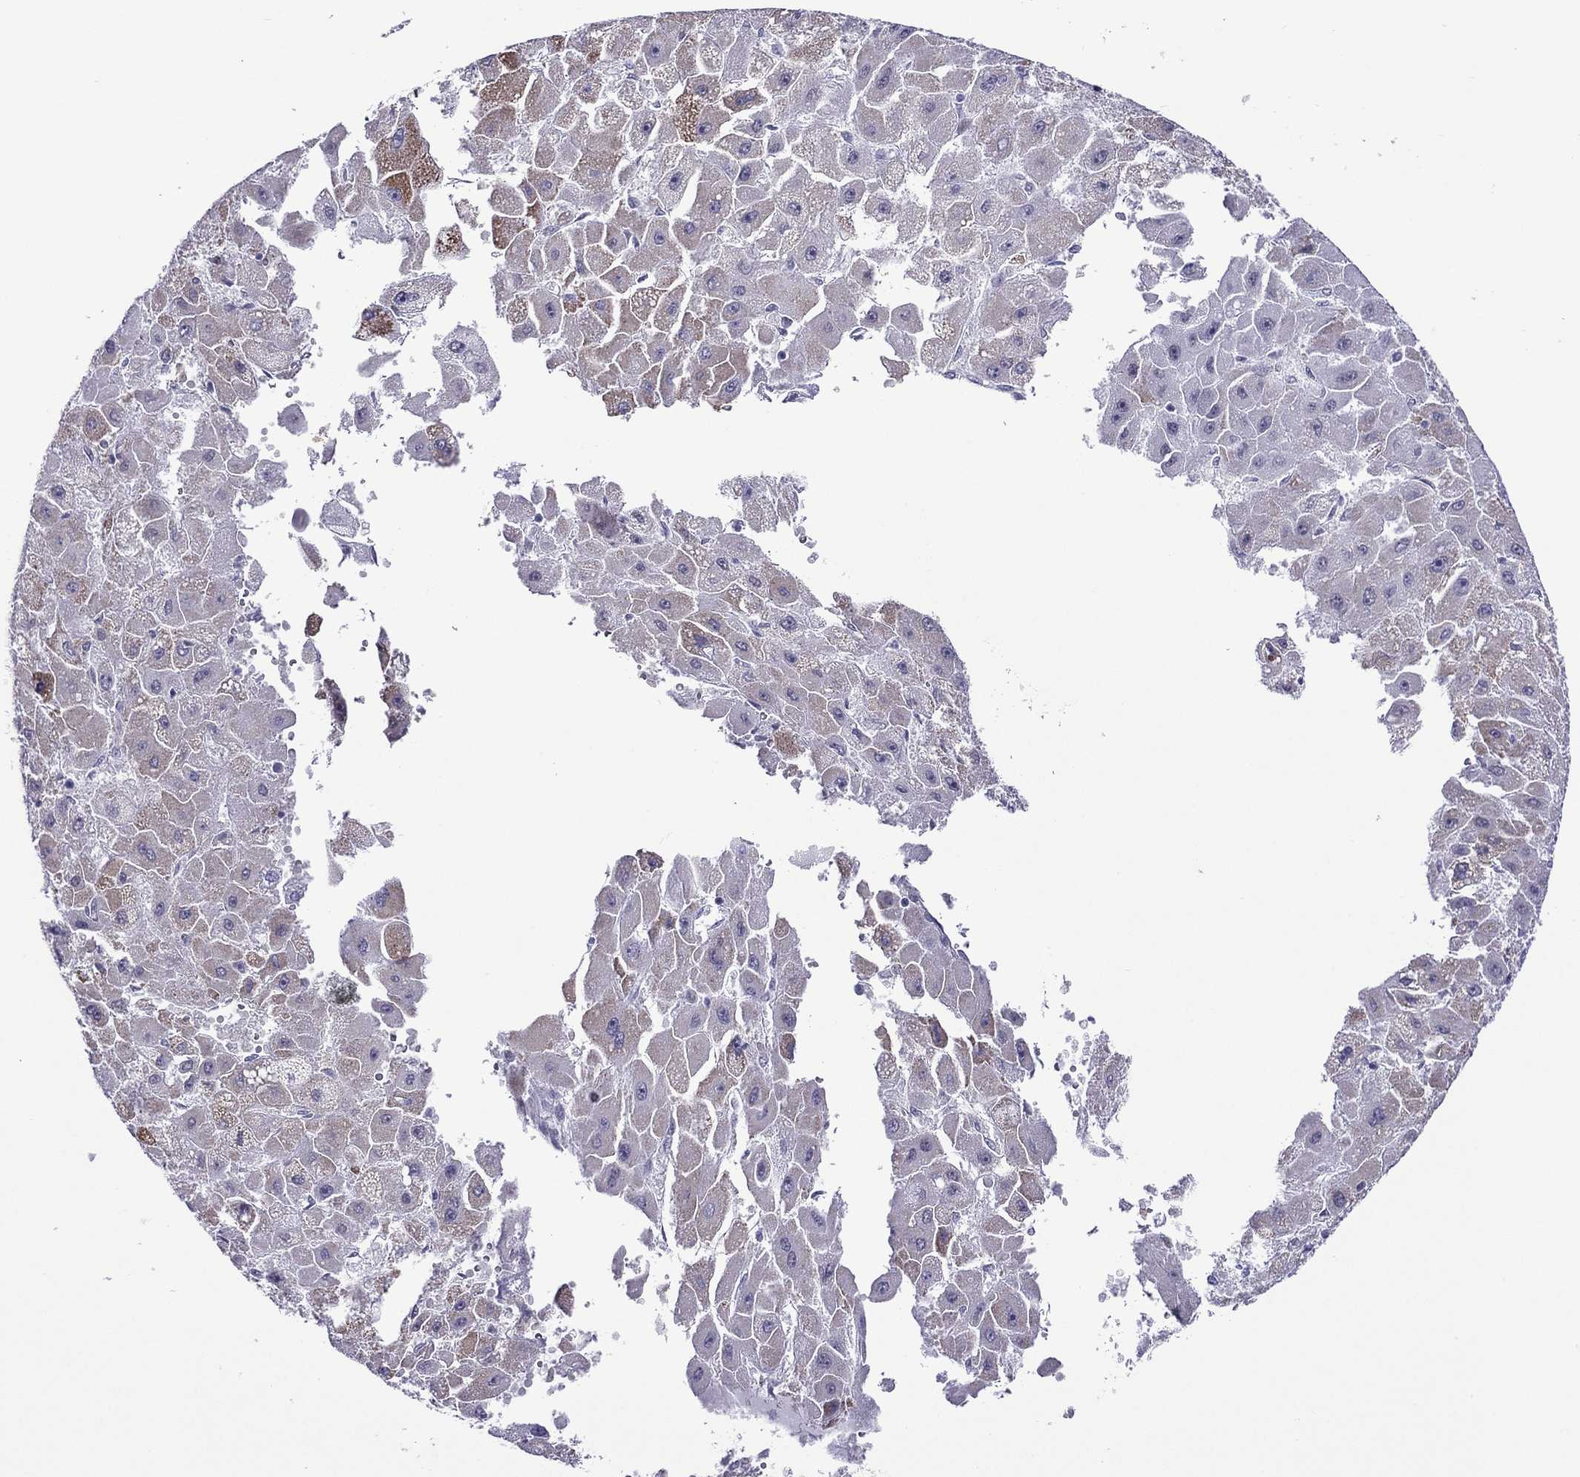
{"staining": {"intensity": "moderate", "quantity": "<25%", "location": "cytoplasmic/membranous"}, "tissue": "liver cancer", "cell_type": "Tumor cells", "image_type": "cancer", "snomed": [{"axis": "morphology", "description": "Carcinoma, Hepatocellular, NOS"}, {"axis": "topography", "description": "Liver"}], "caption": "Tumor cells exhibit low levels of moderate cytoplasmic/membranous positivity in approximately <25% of cells in human liver hepatocellular carcinoma.", "gene": "ZNF646", "patient": {"sex": "female", "age": 25}}